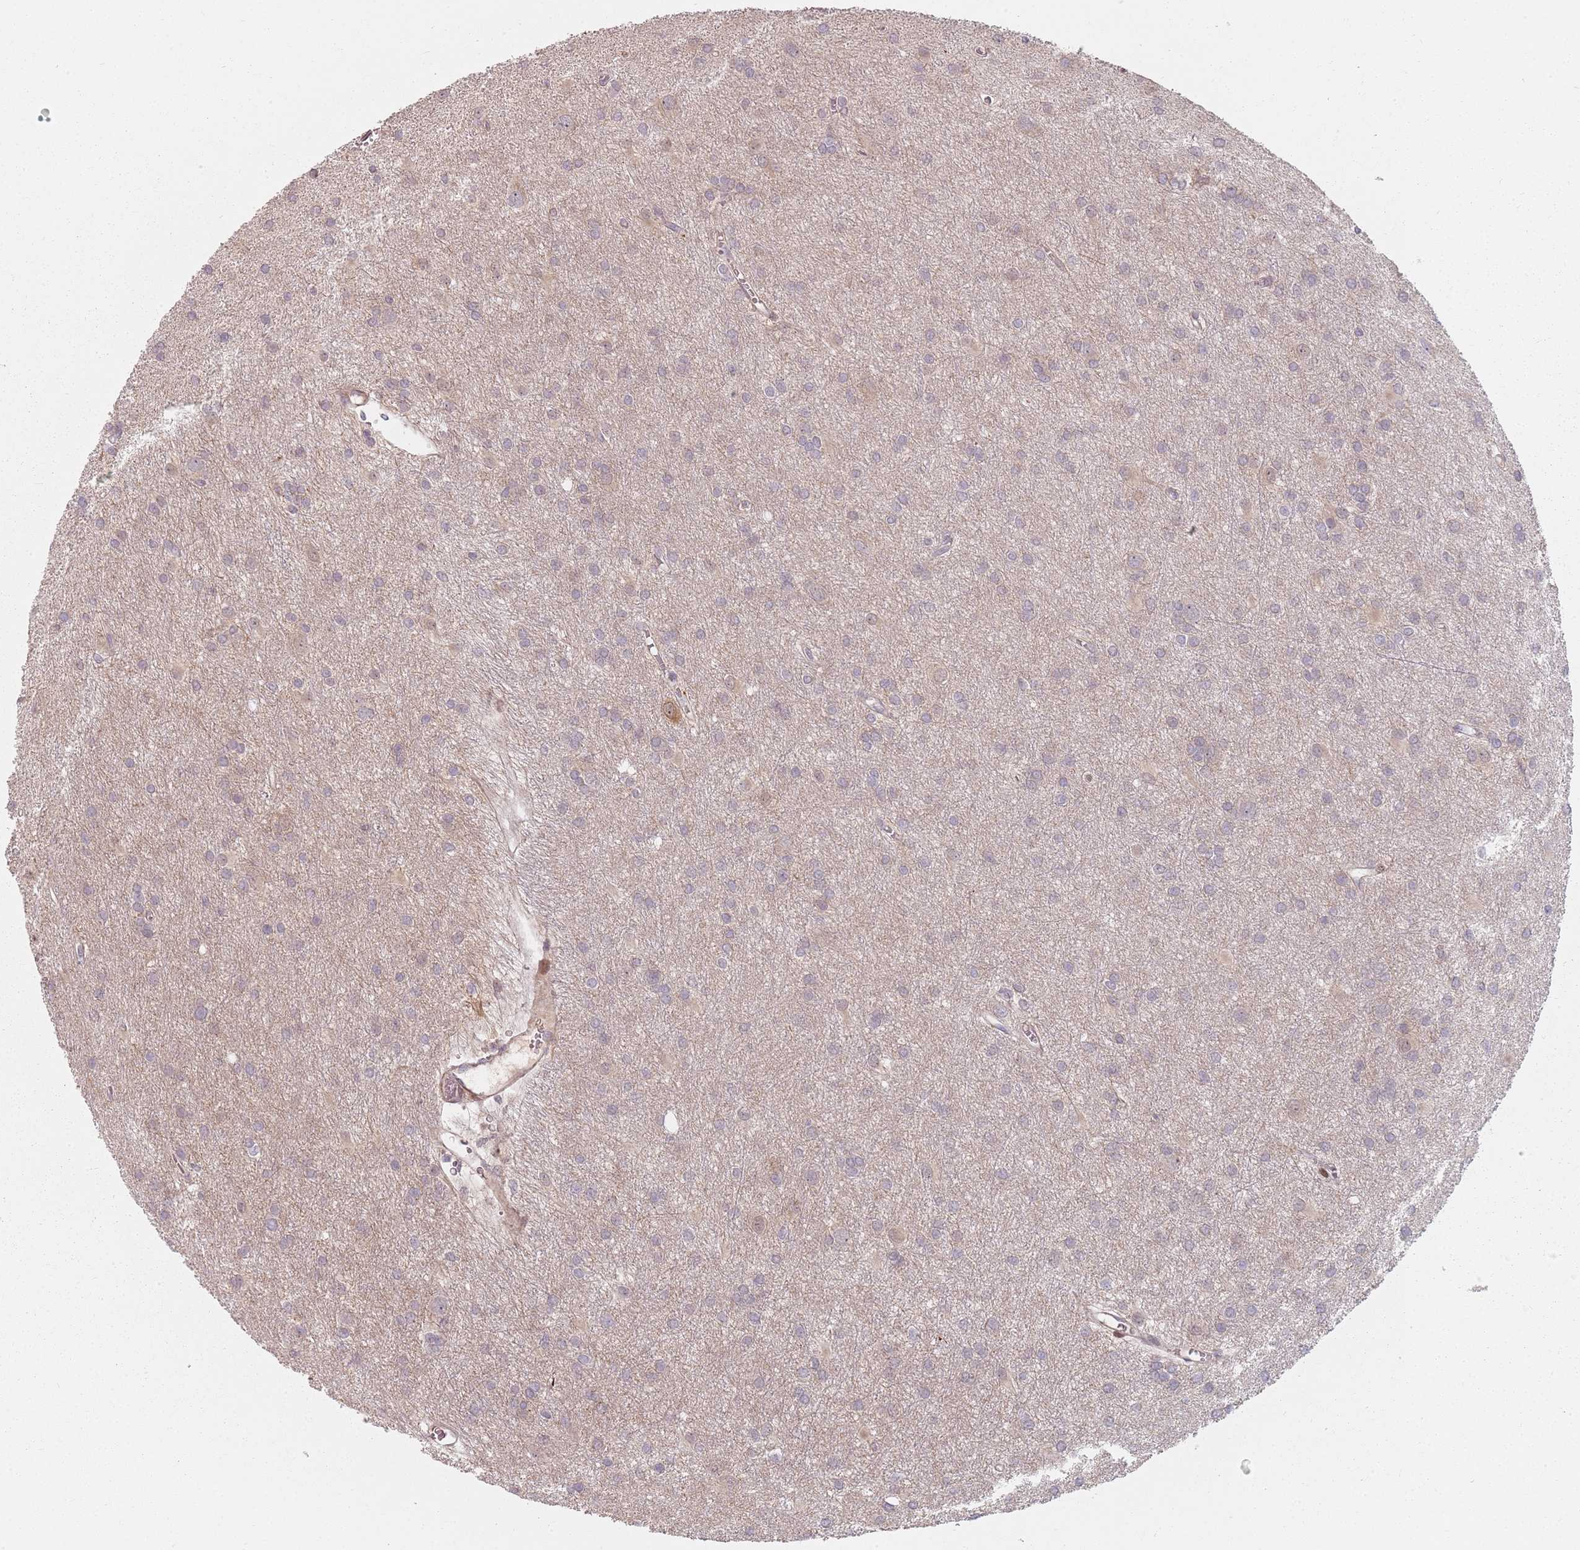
{"staining": {"intensity": "negative", "quantity": "none", "location": "none"}, "tissue": "glioma", "cell_type": "Tumor cells", "image_type": "cancer", "snomed": [{"axis": "morphology", "description": "Glioma, malignant, High grade"}, {"axis": "topography", "description": "Brain"}], "caption": "Immunohistochemistry photomicrograph of neoplastic tissue: human glioma stained with DAB exhibits no significant protein positivity in tumor cells.", "gene": "RPS6KA2", "patient": {"sex": "female", "age": 50}}